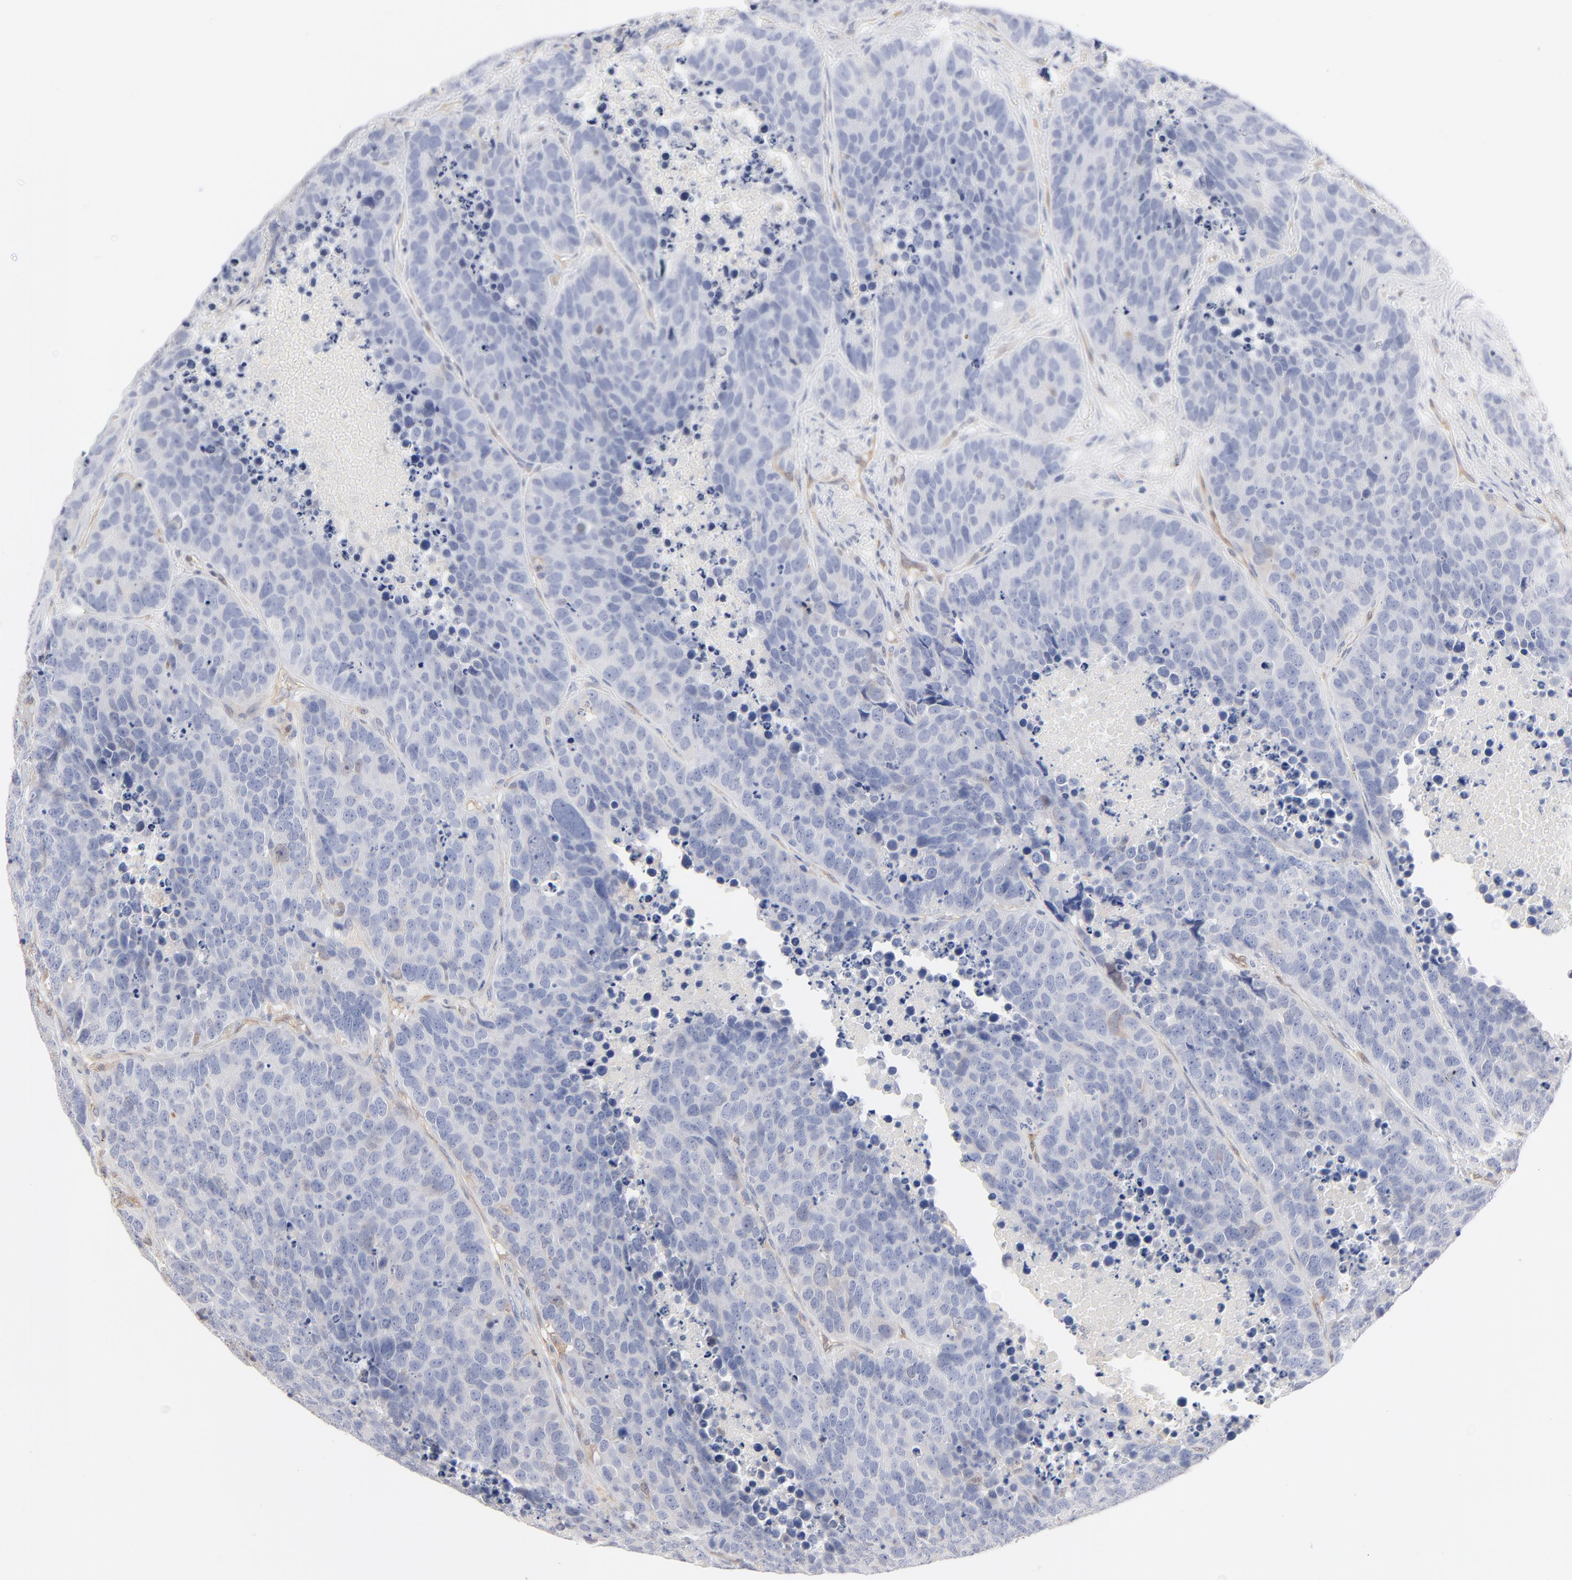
{"staining": {"intensity": "negative", "quantity": "none", "location": "none"}, "tissue": "carcinoid", "cell_type": "Tumor cells", "image_type": "cancer", "snomed": [{"axis": "morphology", "description": "Carcinoid, malignant, NOS"}, {"axis": "topography", "description": "Lung"}], "caption": "Immunohistochemistry of carcinoid (malignant) shows no expression in tumor cells.", "gene": "ARRB1", "patient": {"sex": "male", "age": 60}}